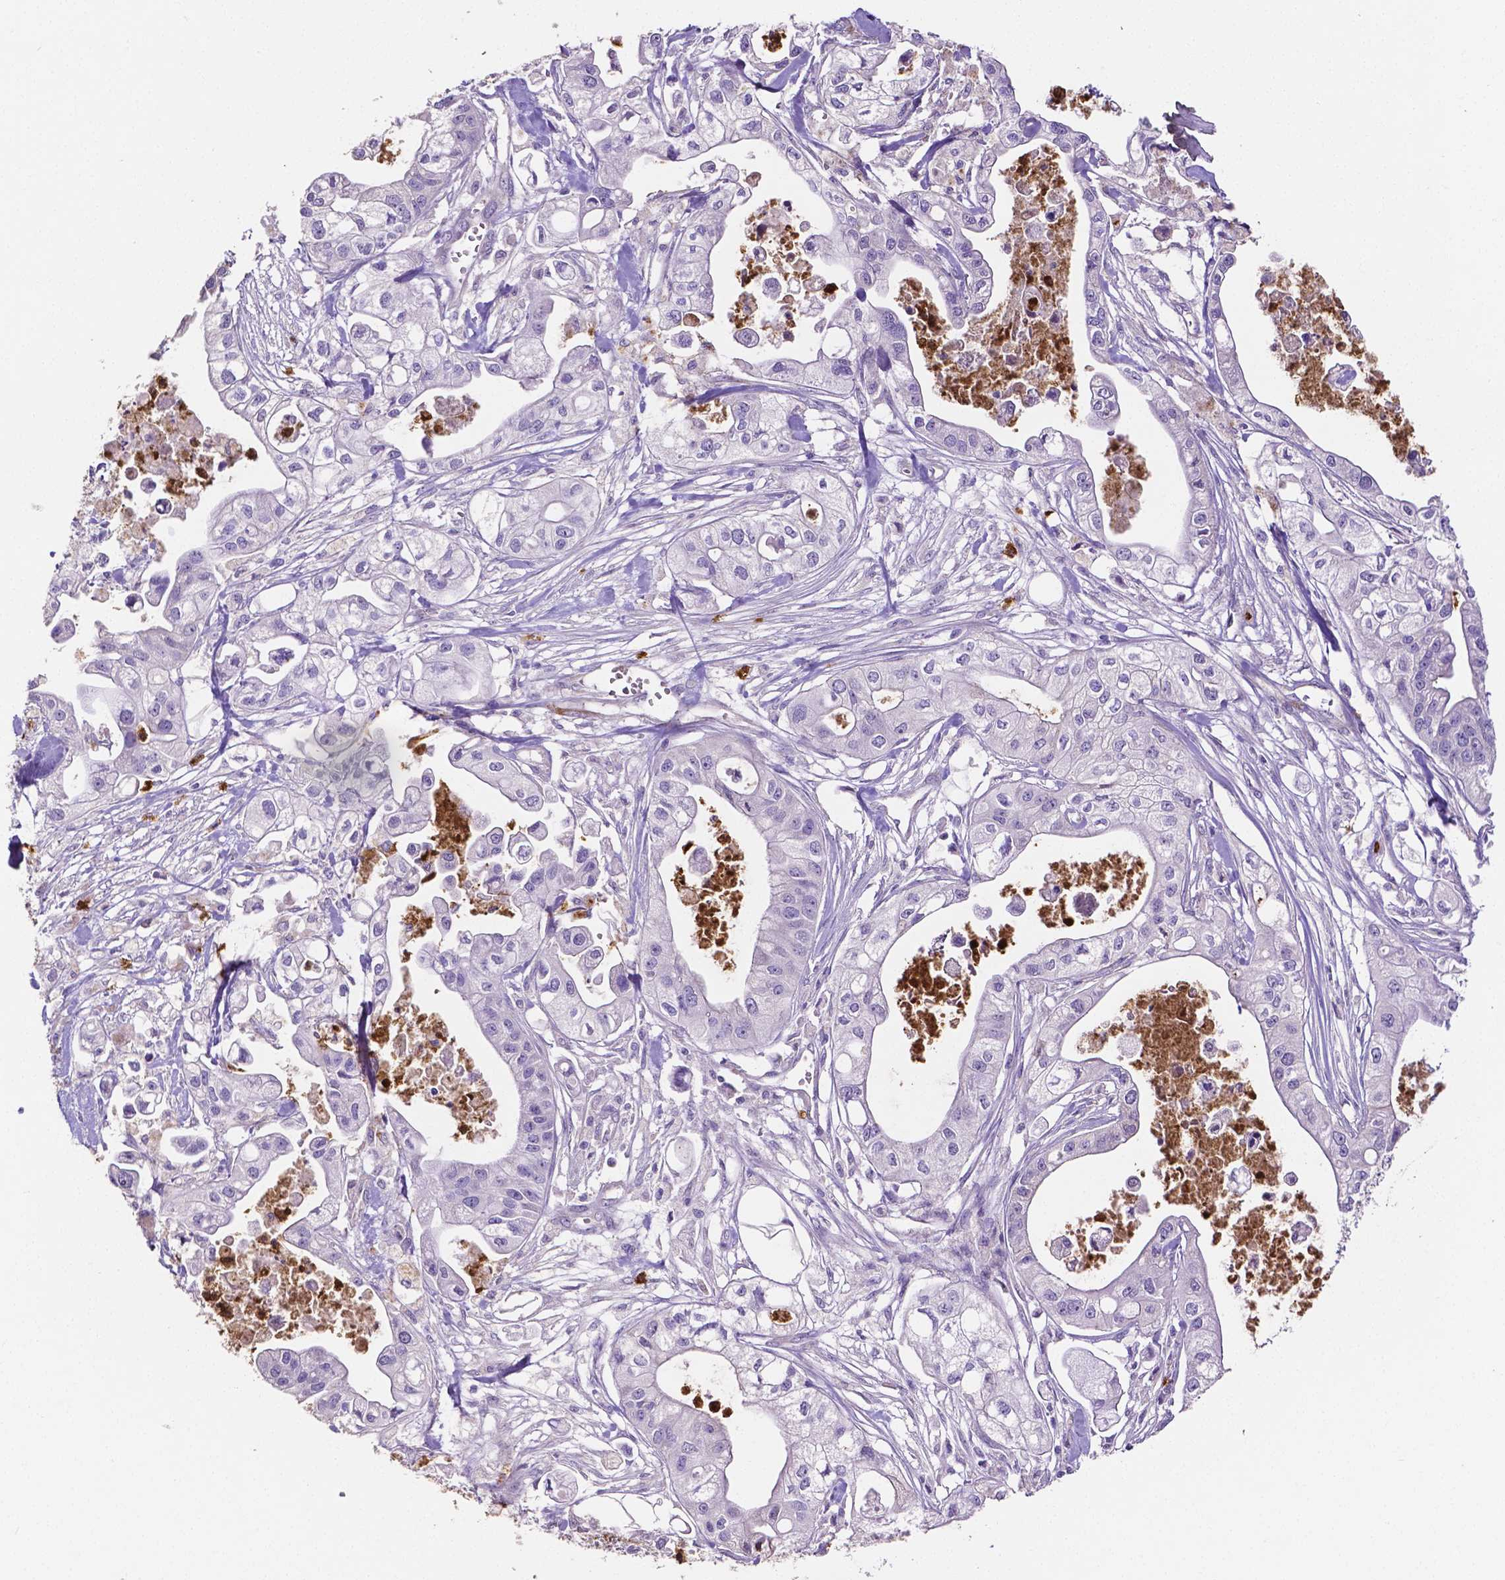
{"staining": {"intensity": "negative", "quantity": "none", "location": "none"}, "tissue": "pancreatic cancer", "cell_type": "Tumor cells", "image_type": "cancer", "snomed": [{"axis": "morphology", "description": "Adenocarcinoma, NOS"}, {"axis": "topography", "description": "Pancreas"}], "caption": "Tumor cells show no significant protein expression in adenocarcinoma (pancreatic).", "gene": "MMP9", "patient": {"sex": "male", "age": 70}}